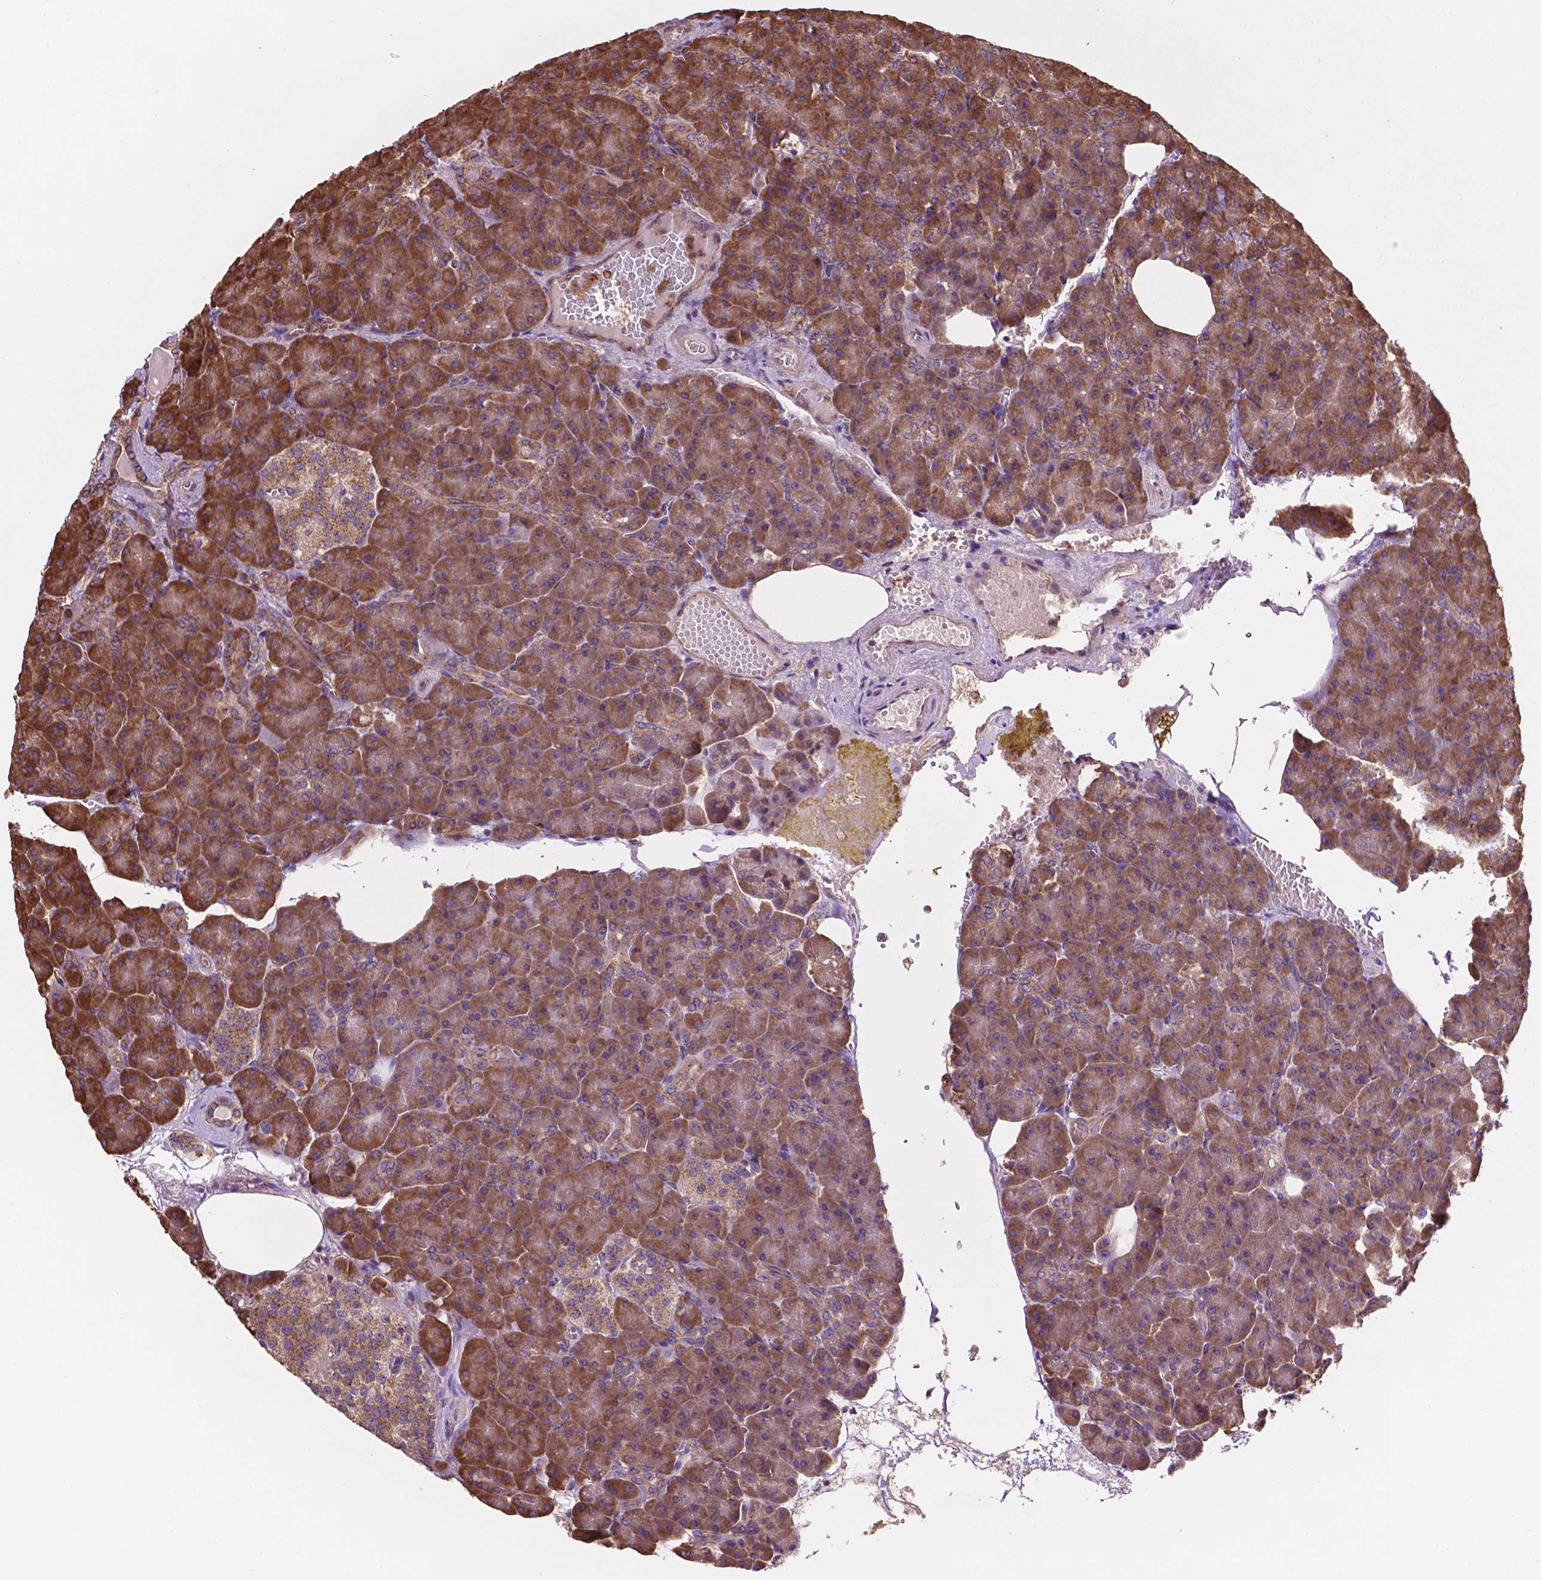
{"staining": {"intensity": "moderate", "quantity": ">75%", "location": "cytoplasmic/membranous"}, "tissue": "pancreas", "cell_type": "Exocrine glandular cells", "image_type": "normal", "snomed": [{"axis": "morphology", "description": "Normal tissue, NOS"}, {"axis": "topography", "description": "Pancreas"}], "caption": "A high-resolution image shows immunohistochemistry (IHC) staining of benign pancreas, which displays moderate cytoplasmic/membranous staining in approximately >75% of exocrine glandular cells.", "gene": "CCDC71L", "patient": {"sex": "female", "age": 74}}